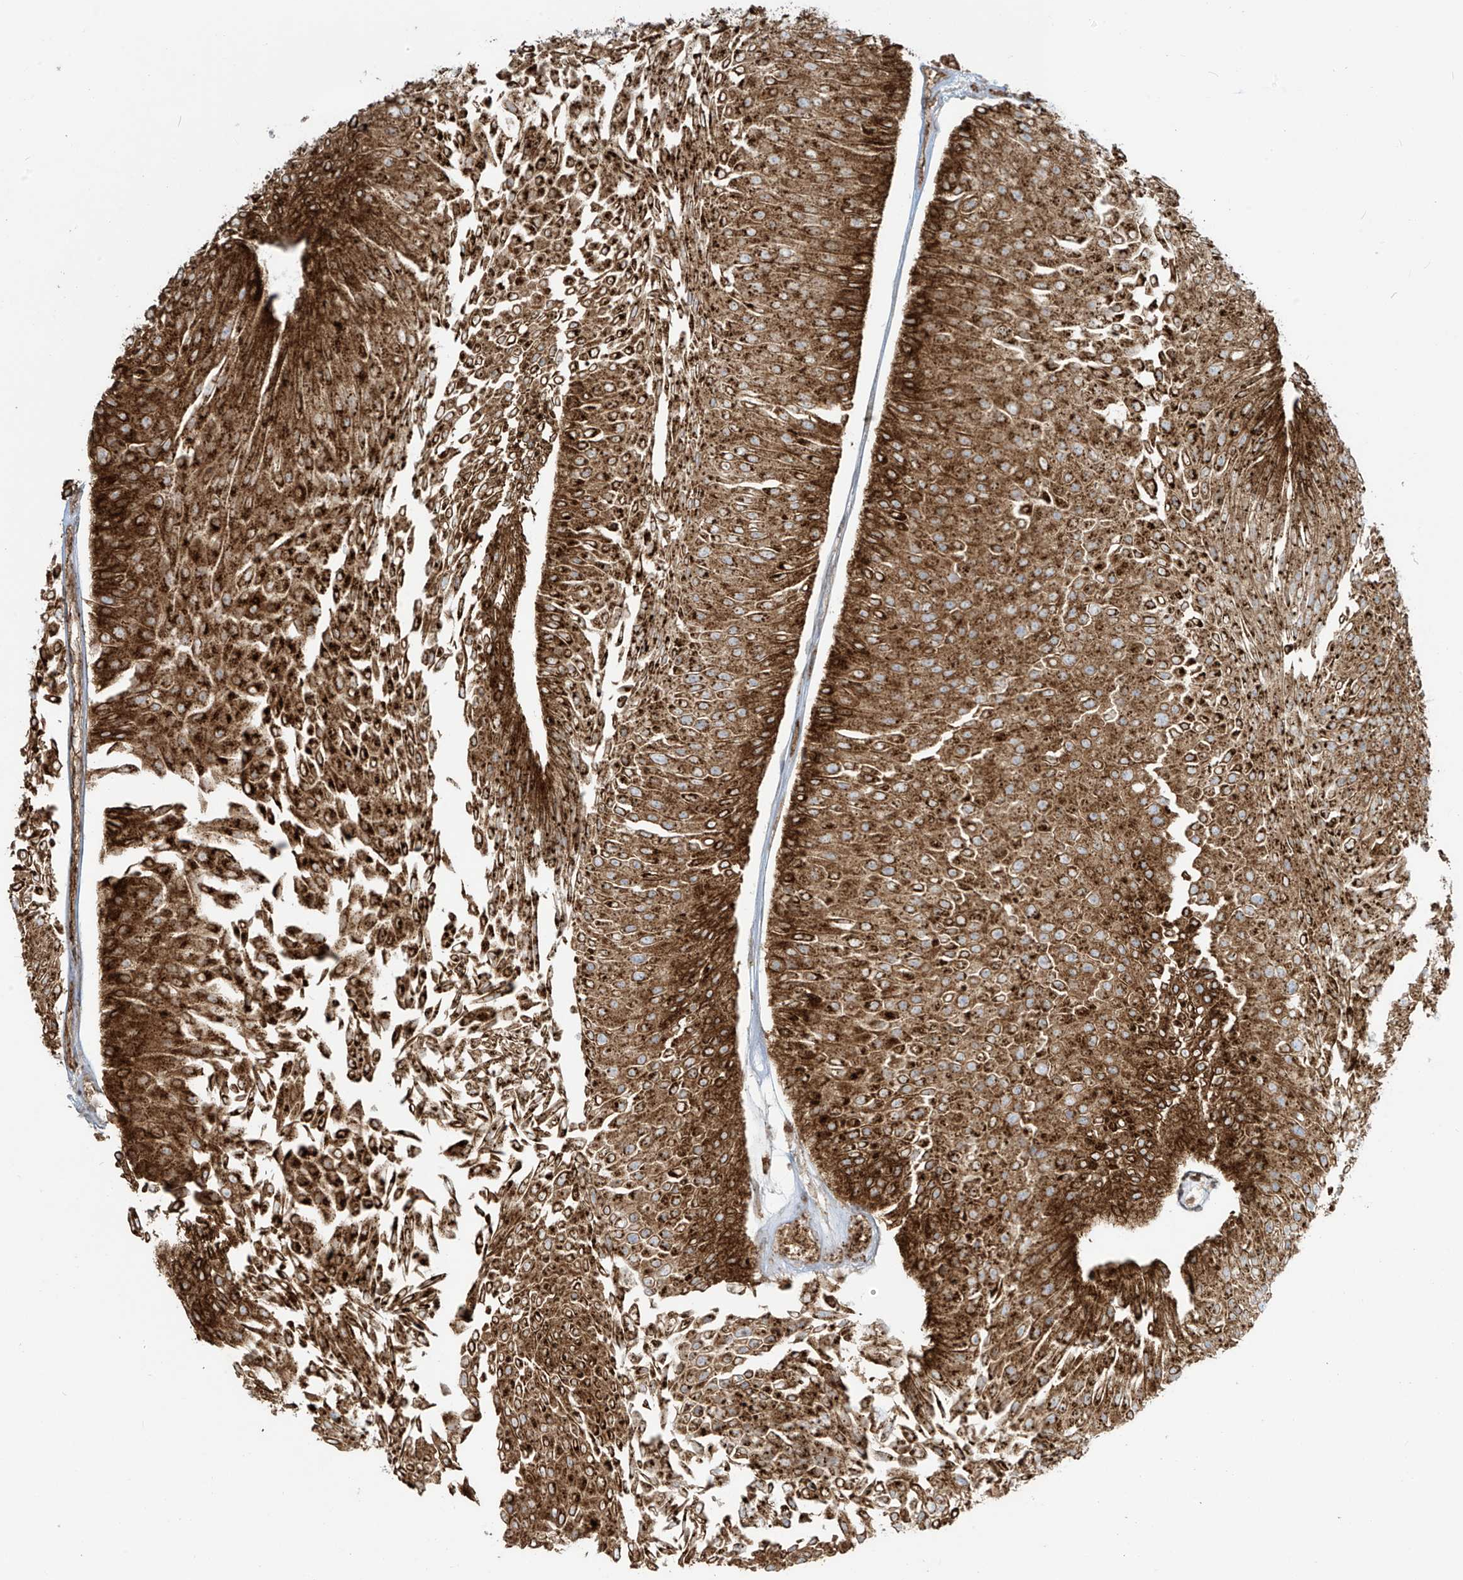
{"staining": {"intensity": "strong", "quantity": ">75%", "location": "cytoplasmic/membranous"}, "tissue": "urothelial cancer", "cell_type": "Tumor cells", "image_type": "cancer", "snomed": [{"axis": "morphology", "description": "Urothelial carcinoma, Low grade"}, {"axis": "topography", "description": "Urinary bladder"}], "caption": "The immunohistochemical stain highlights strong cytoplasmic/membranous positivity in tumor cells of urothelial cancer tissue.", "gene": "LZTS3", "patient": {"sex": "male", "age": 67}}